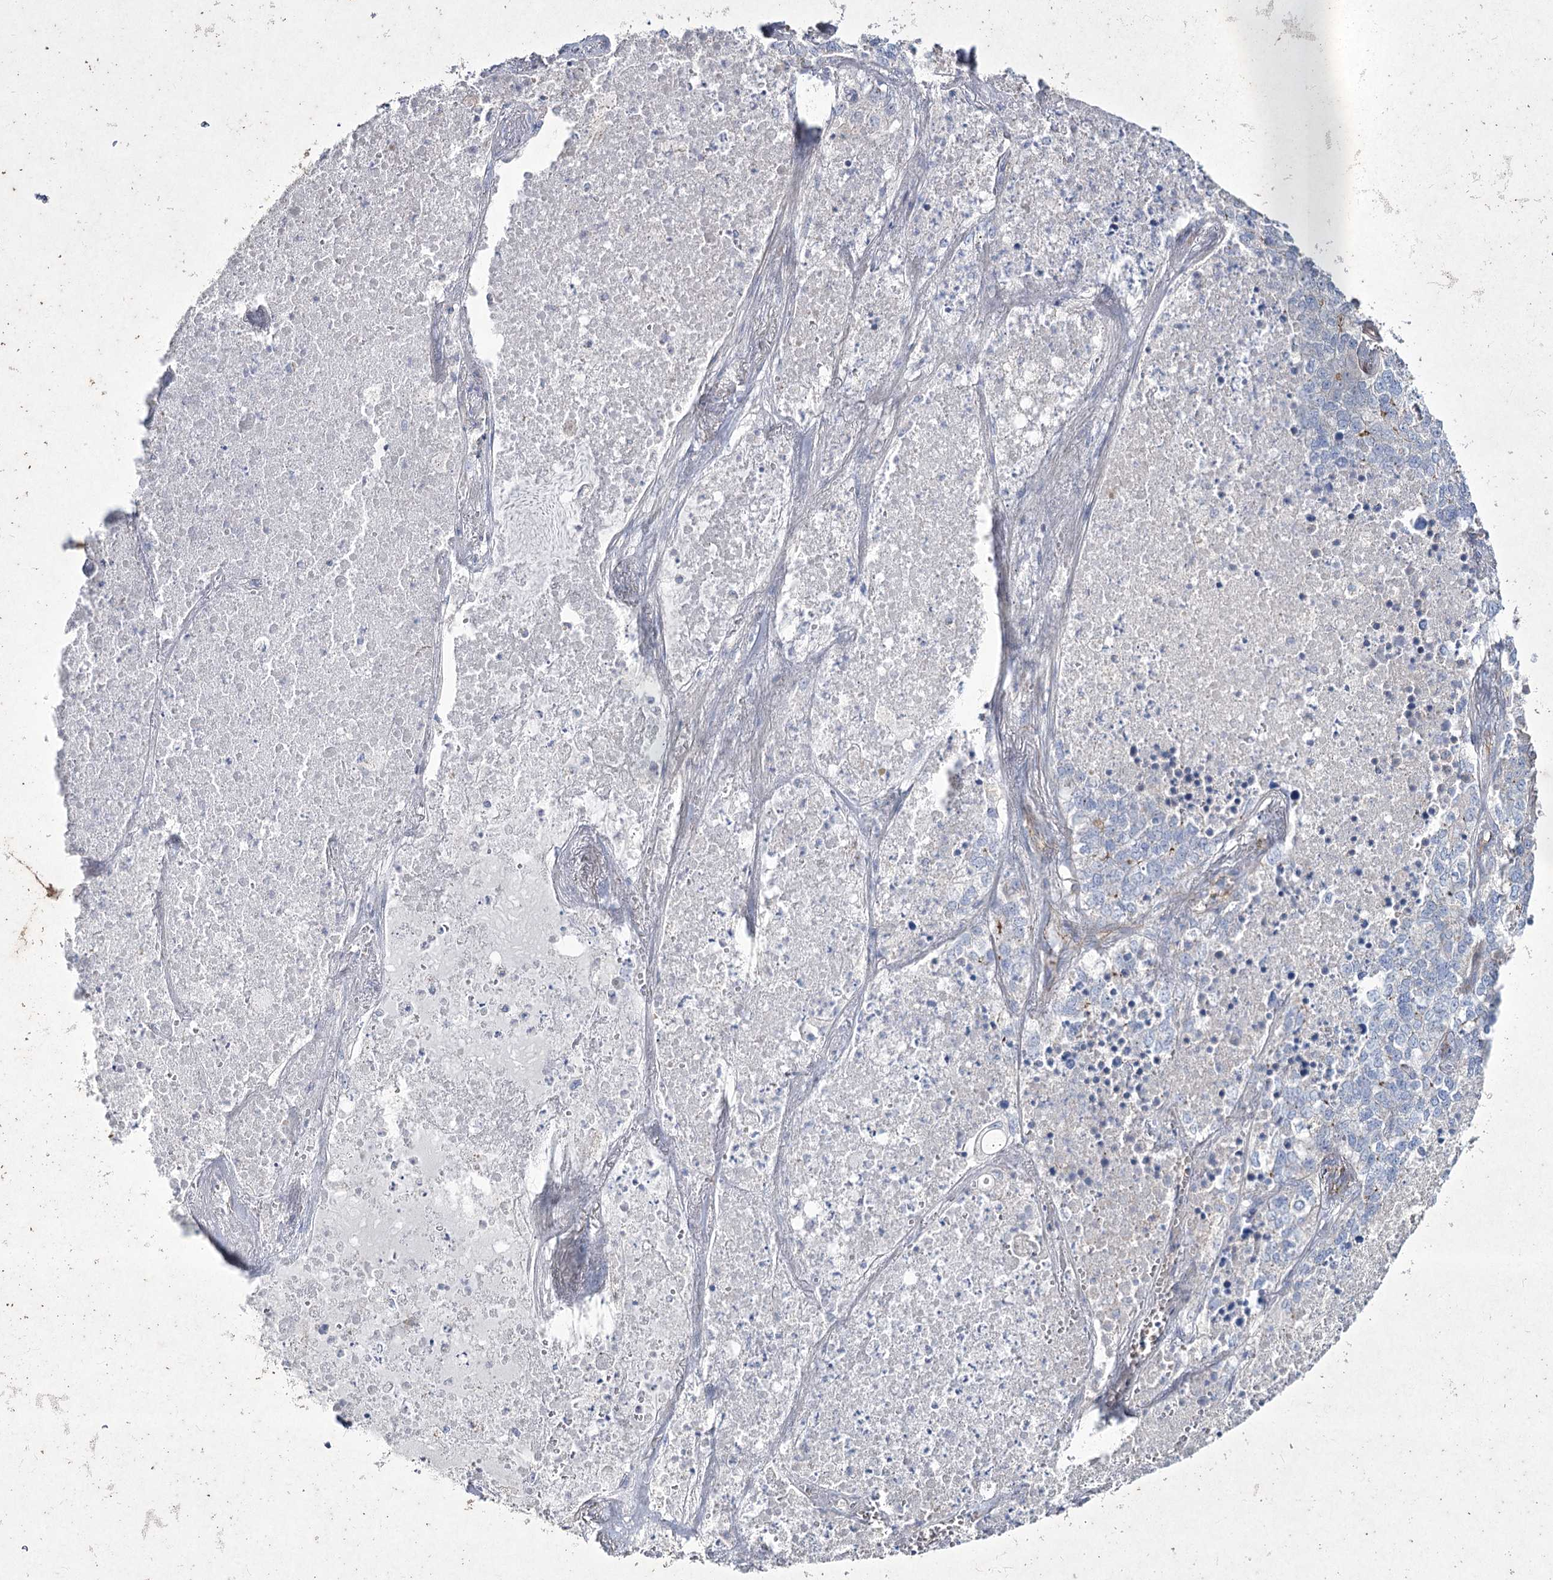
{"staining": {"intensity": "negative", "quantity": "none", "location": "none"}, "tissue": "lung cancer", "cell_type": "Tumor cells", "image_type": "cancer", "snomed": [{"axis": "morphology", "description": "Adenocarcinoma, NOS"}, {"axis": "topography", "description": "Lung"}], "caption": "Tumor cells are negative for protein expression in human lung cancer.", "gene": "LDLRAD3", "patient": {"sex": "male", "age": 49}}